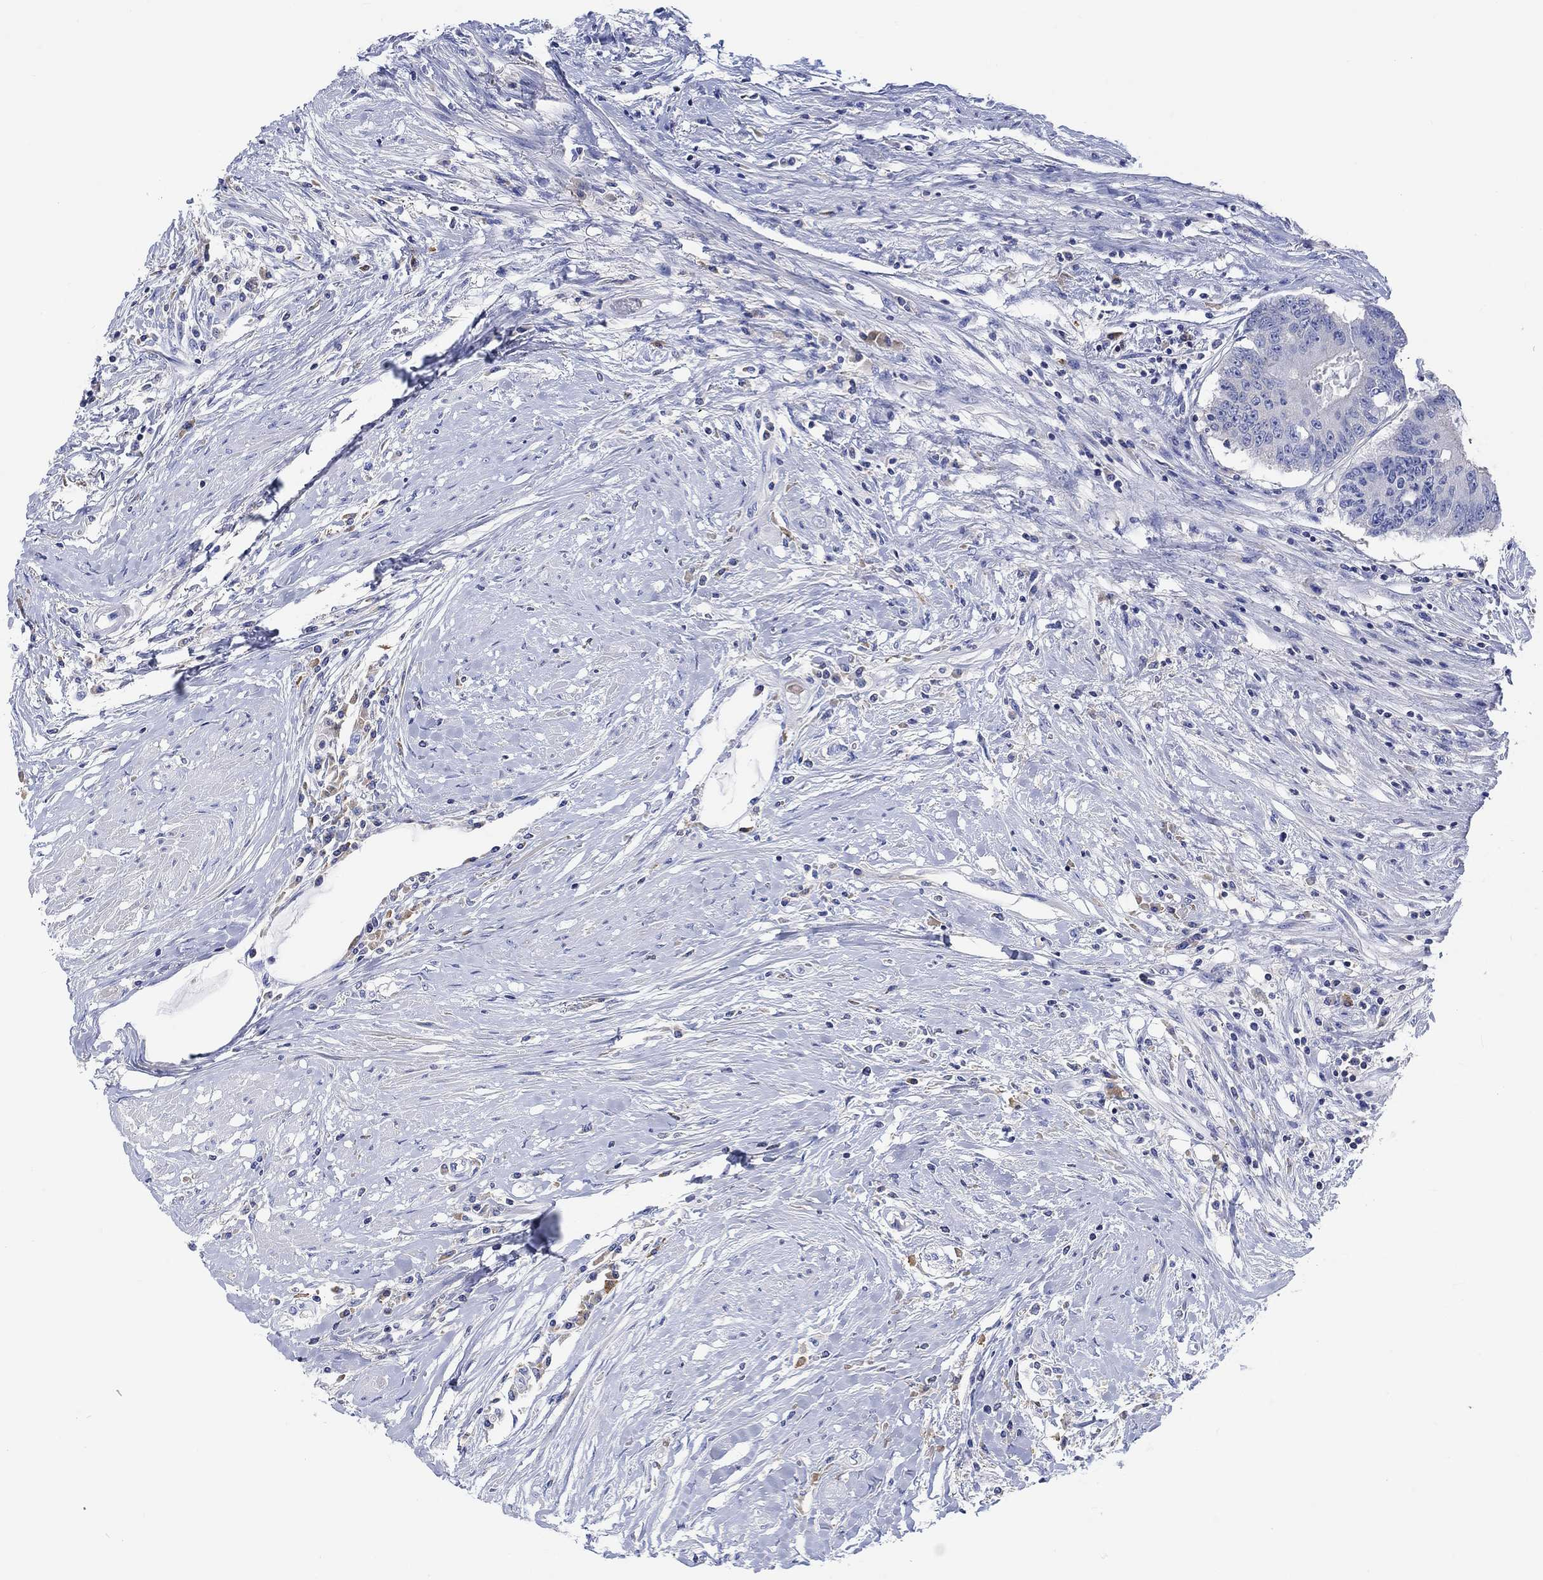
{"staining": {"intensity": "negative", "quantity": "none", "location": "none"}, "tissue": "colorectal cancer", "cell_type": "Tumor cells", "image_type": "cancer", "snomed": [{"axis": "morphology", "description": "Adenocarcinoma, NOS"}, {"axis": "topography", "description": "Rectum"}], "caption": "Tumor cells are negative for brown protein staining in adenocarcinoma (colorectal). (DAB IHC visualized using brightfield microscopy, high magnification).", "gene": "GCM1", "patient": {"sex": "male", "age": 59}}